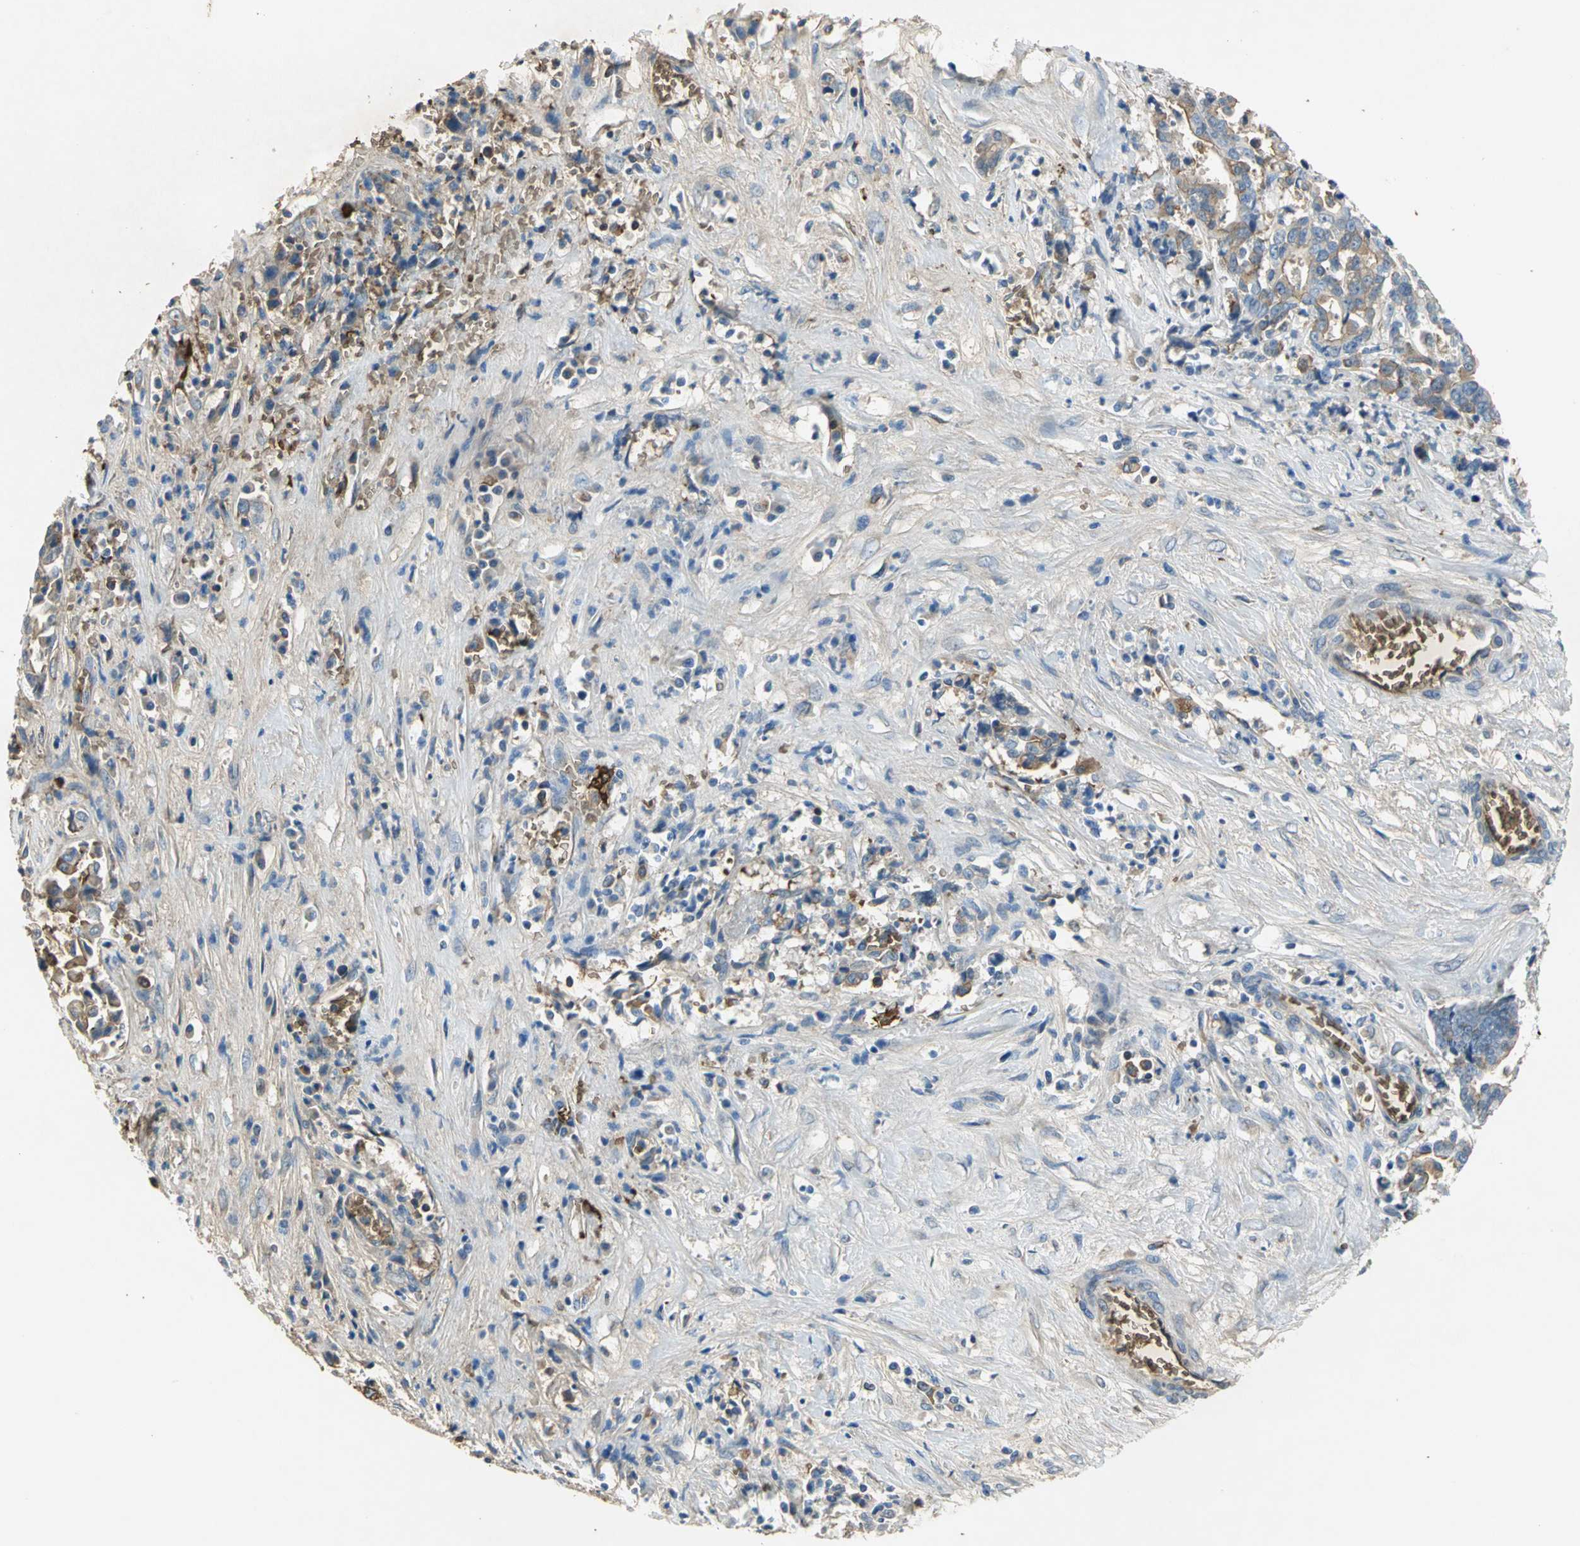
{"staining": {"intensity": "moderate", "quantity": "25%-75%", "location": "cytoplasmic/membranous"}, "tissue": "liver cancer", "cell_type": "Tumor cells", "image_type": "cancer", "snomed": [{"axis": "morphology", "description": "Cholangiocarcinoma"}, {"axis": "topography", "description": "Liver"}], "caption": "The histopathology image exhibits a brown stain indicating the presence of a protein in the cytoplasmic/membranous of tumor cells in cholangiocarcinoma (liver).", "gene": "TREM1", "patient": {"sex": "male", "age": 57}}